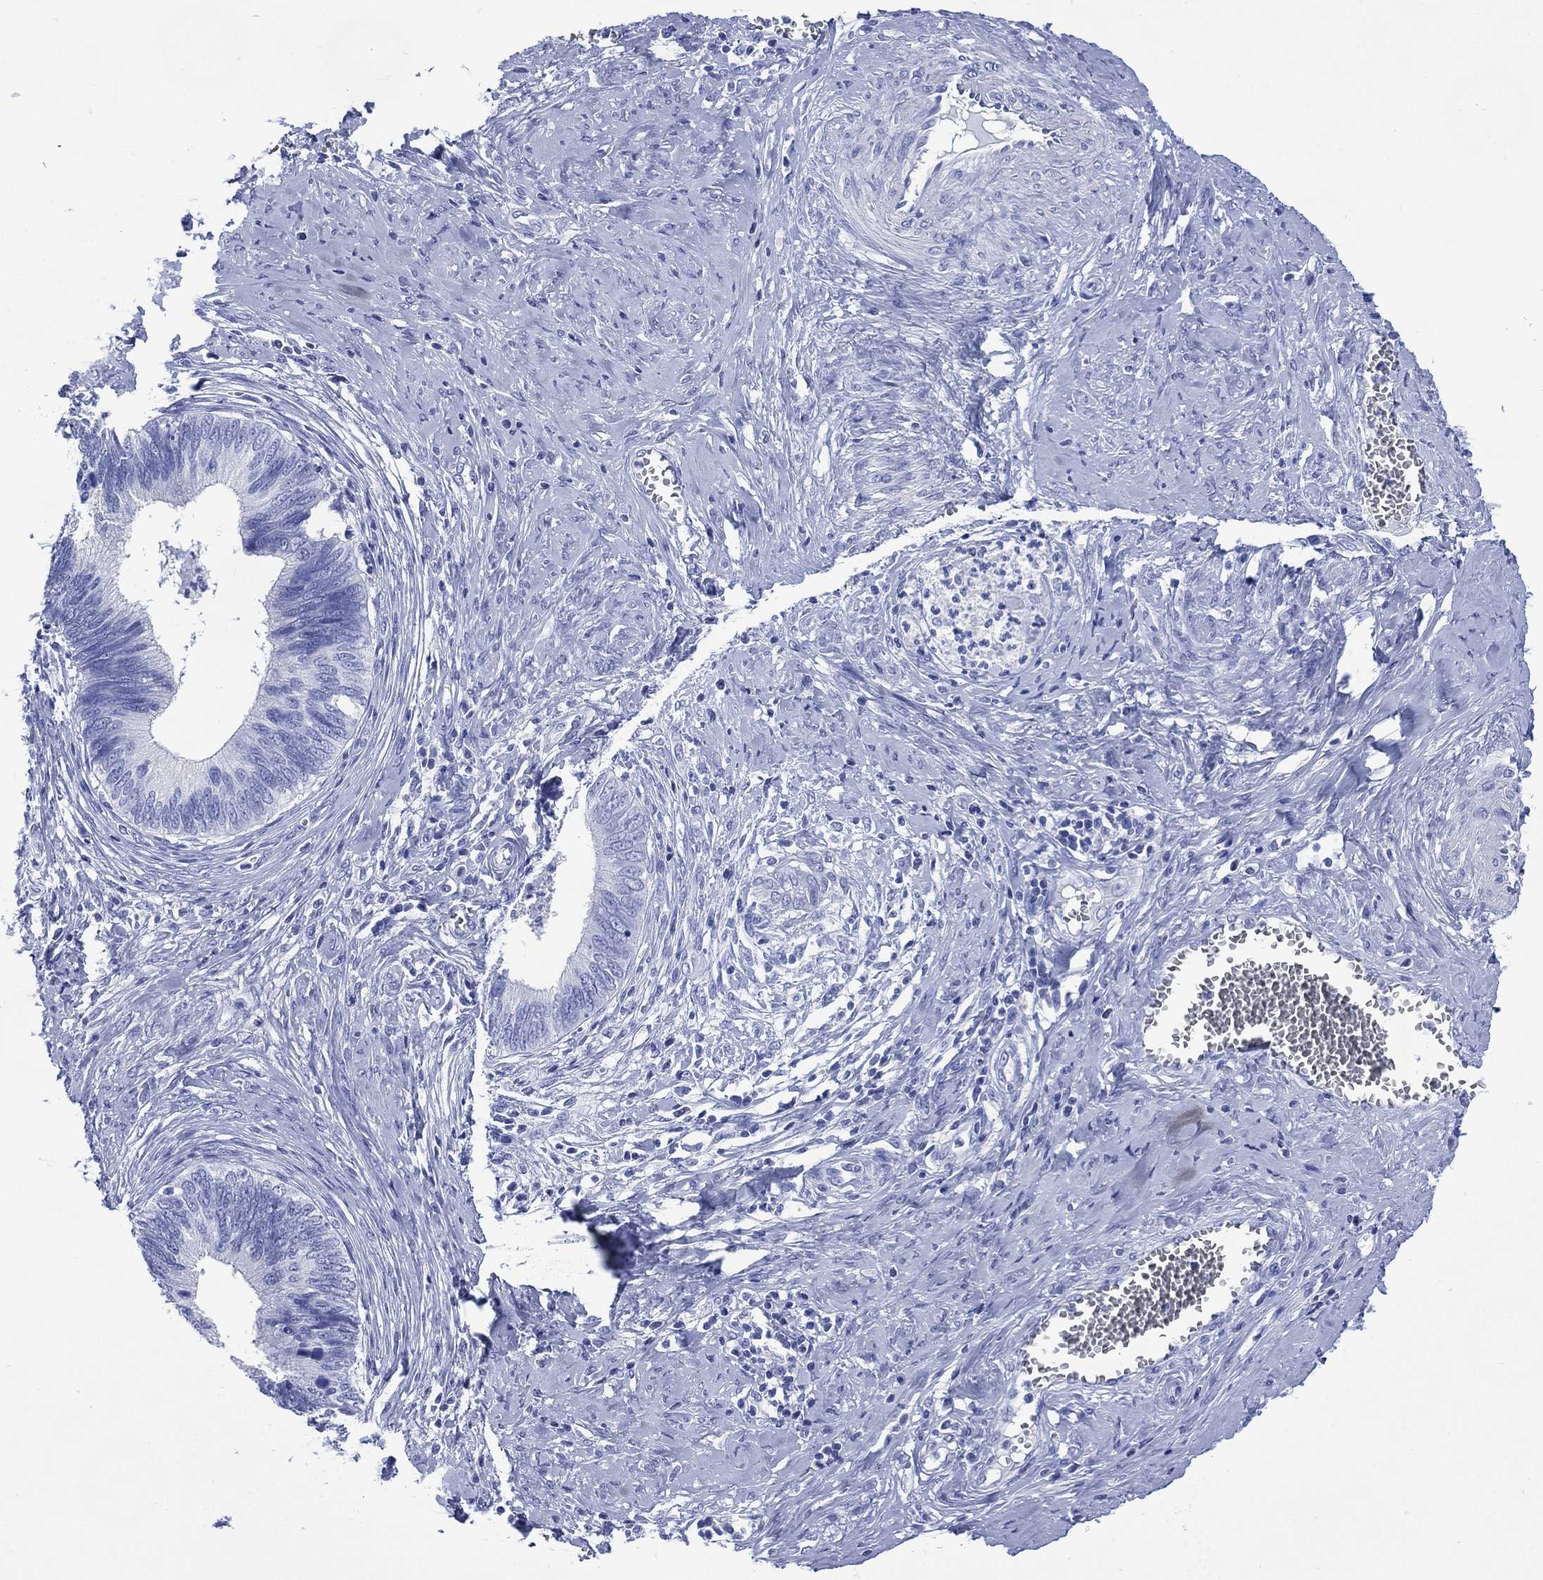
{"staining": {"intensity": "negative", "quantity": "none", "location": "none"}, "tissue": "cervical cancer", "cell_type": "Tumor cells", "image_type": "cancer", "snomed": [{"axis": "morphology", "description": "Adenocarcinoma, NOS"}, {"axis": "topography", "description": "Cervix"}], "caption": "Tumor cells are negative for protein expression in human adenocarcinoma (cervical). The staining was performed using DAB (3,3'-diaminobenzidine) to visualize the protein expression in brown, while the nuclei were stained in blue with hematoxylin (Magnification: 20x).", "gene": "SHCBP1L", "patient": {"sex": "female", "age": 42}}